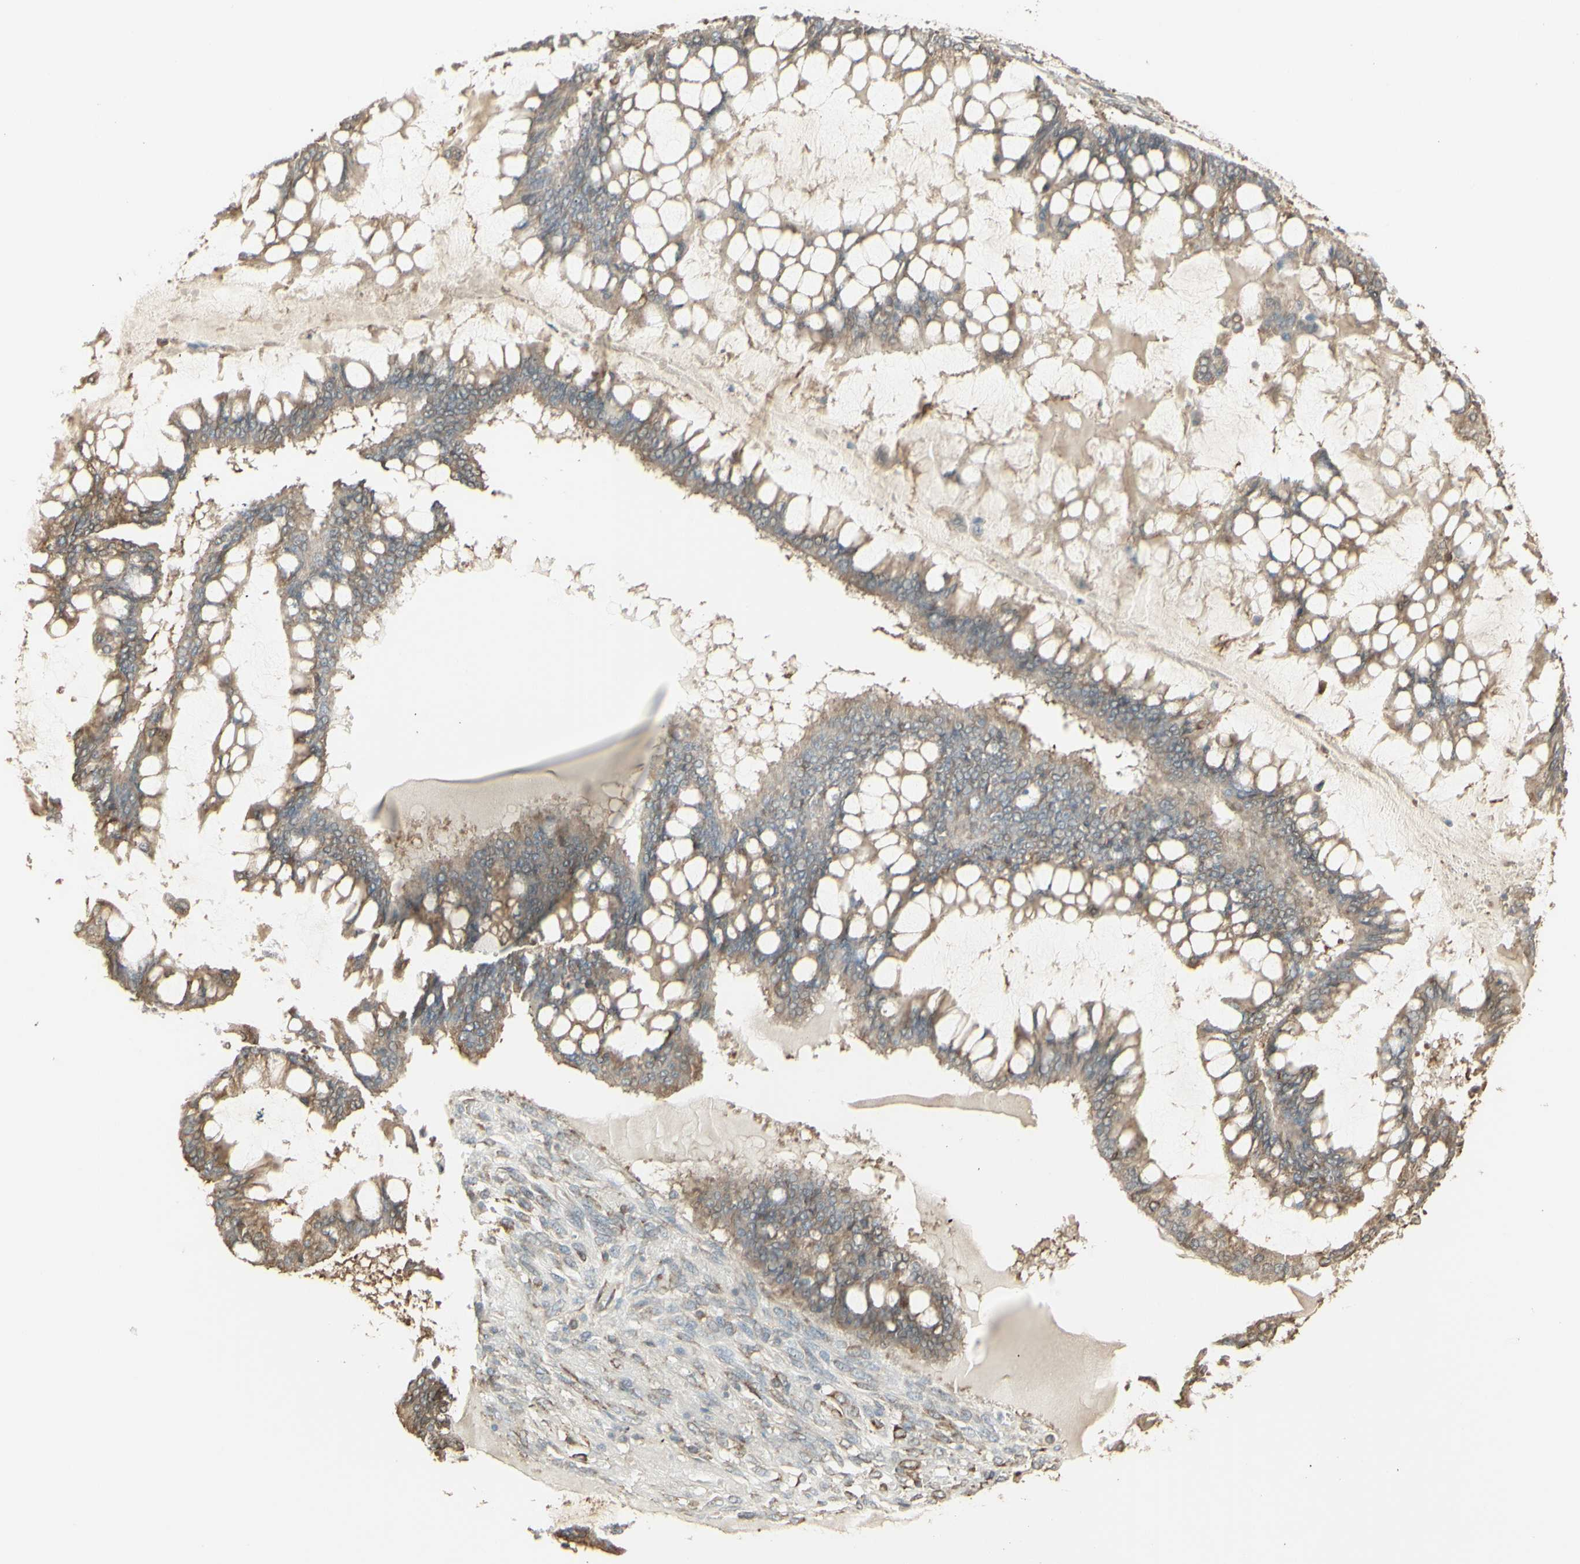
{"staining": {"intensity": "weak", "quantity": ">75%", "location": "cytoplasmic/membranous"}, "tissue": "ovarian cancer", "cell_type": "Tumor cells", "image_type": "cancer", "snomed": [{"axis": "morphology", "description": "Cystadenocarcinoma, mucinous, NOS"}, {"axis": "topography", "description": "Ovary"}], "caption": "Immunohistochemistry image of human mucinous cystadenocarcinoma (ovarian) stained for a protein (brown), which exhibits low levels of weak cytoplasmic/membranous positivity in approximately >75% of tumor cells.", "gene": "EEF1B2", "patient": {"sex": "female", "age": 73}}